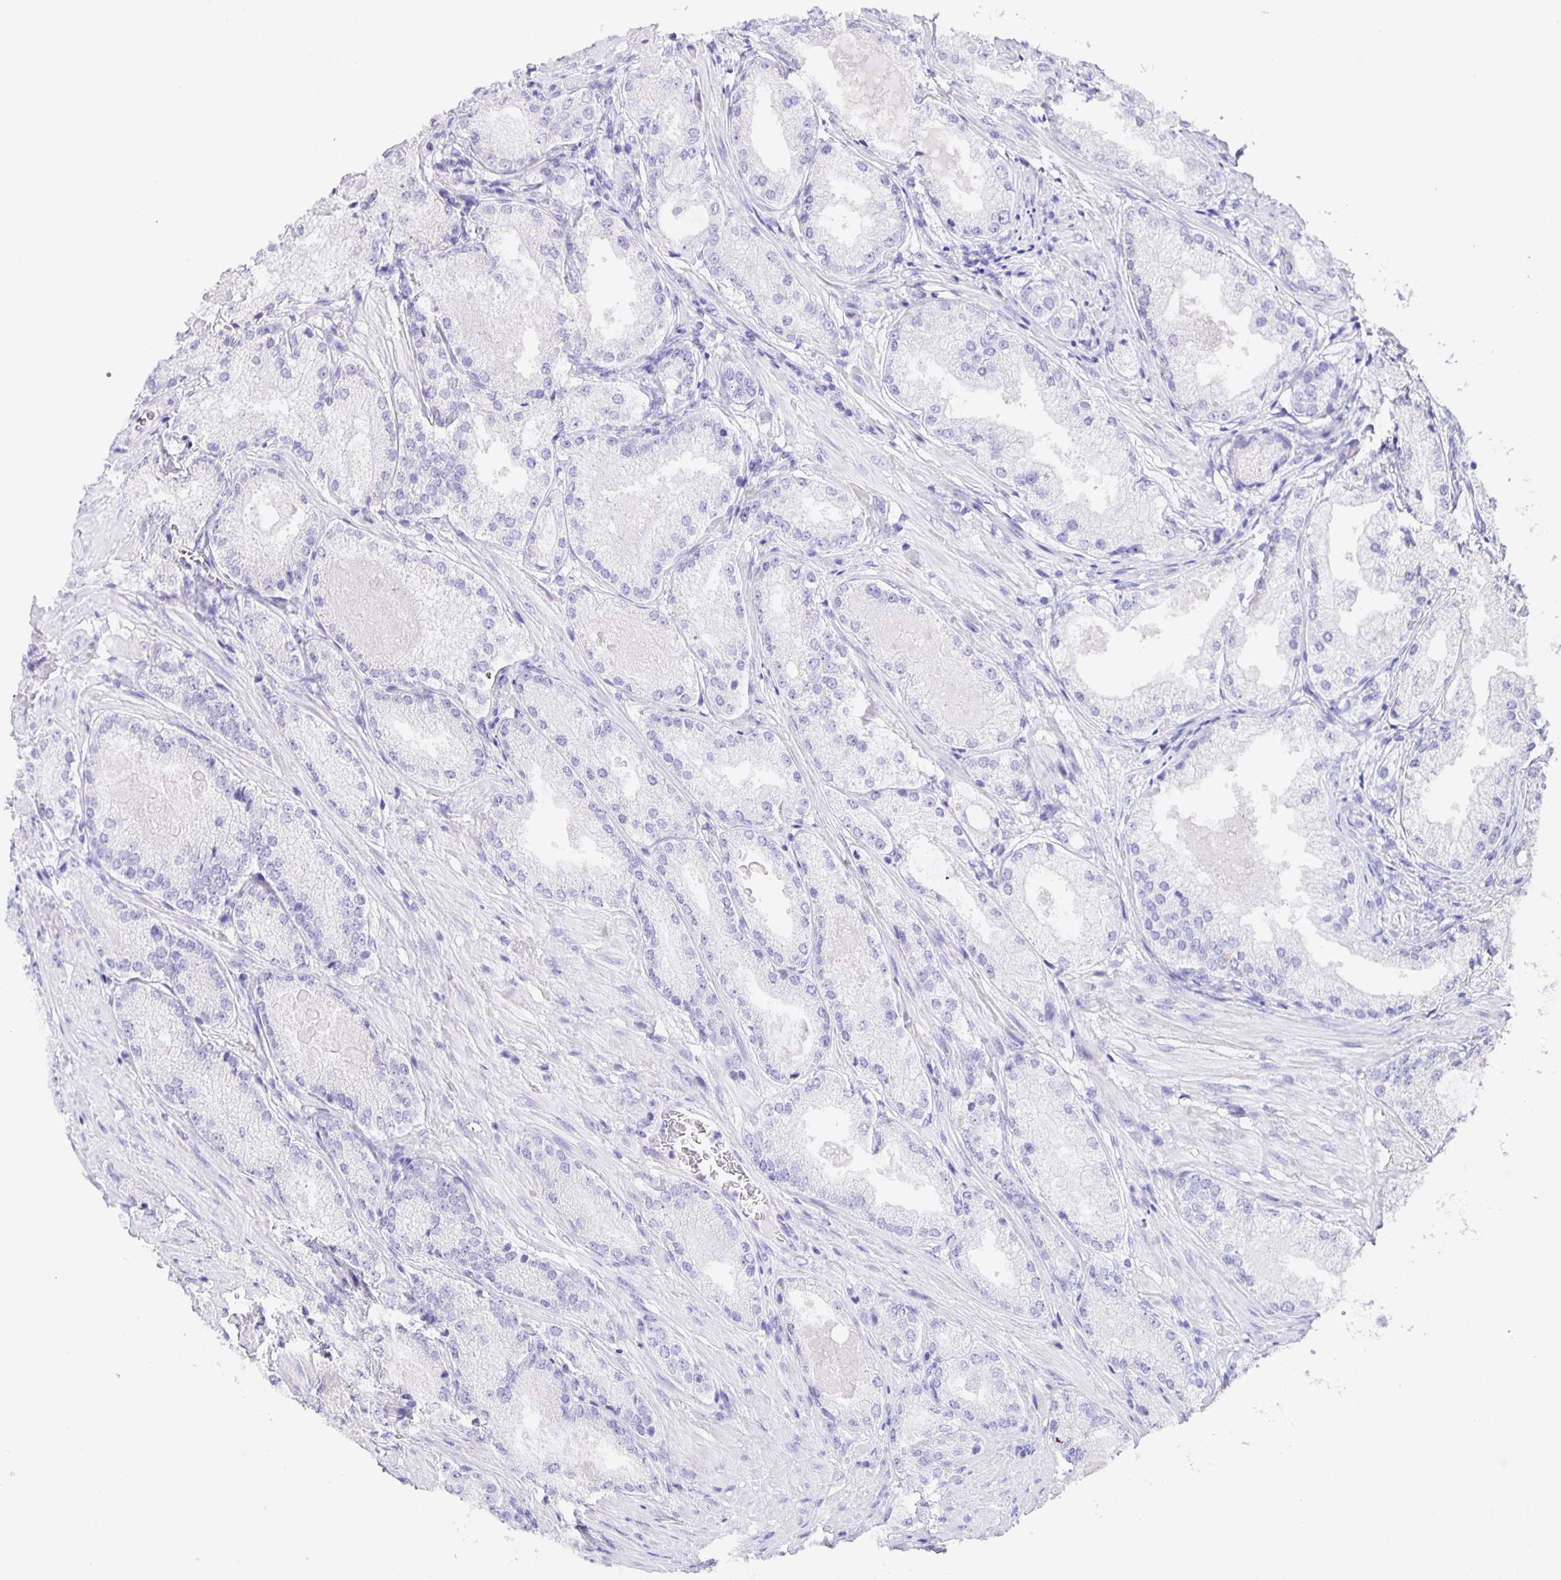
{"staining": {"intensity": "negative", "quantity": "none", "location": "none"}, "tissue": "prostate cancer", "cell_type": "Tumor cells", "image_type": "cancer", "snomed": [{"axis": "morphology", "description": "Adenocarcinoma, Low grade"}, {"axis": "topography", "description": "Prostate"}], "caption": "IHC image of neoplastic tissue: prostate cancer stained with DAB demonstrates no significant protein positivity in tumor cells.", "gene": "GUCA2A", "patient": {"sex": "male", "age": 68}}